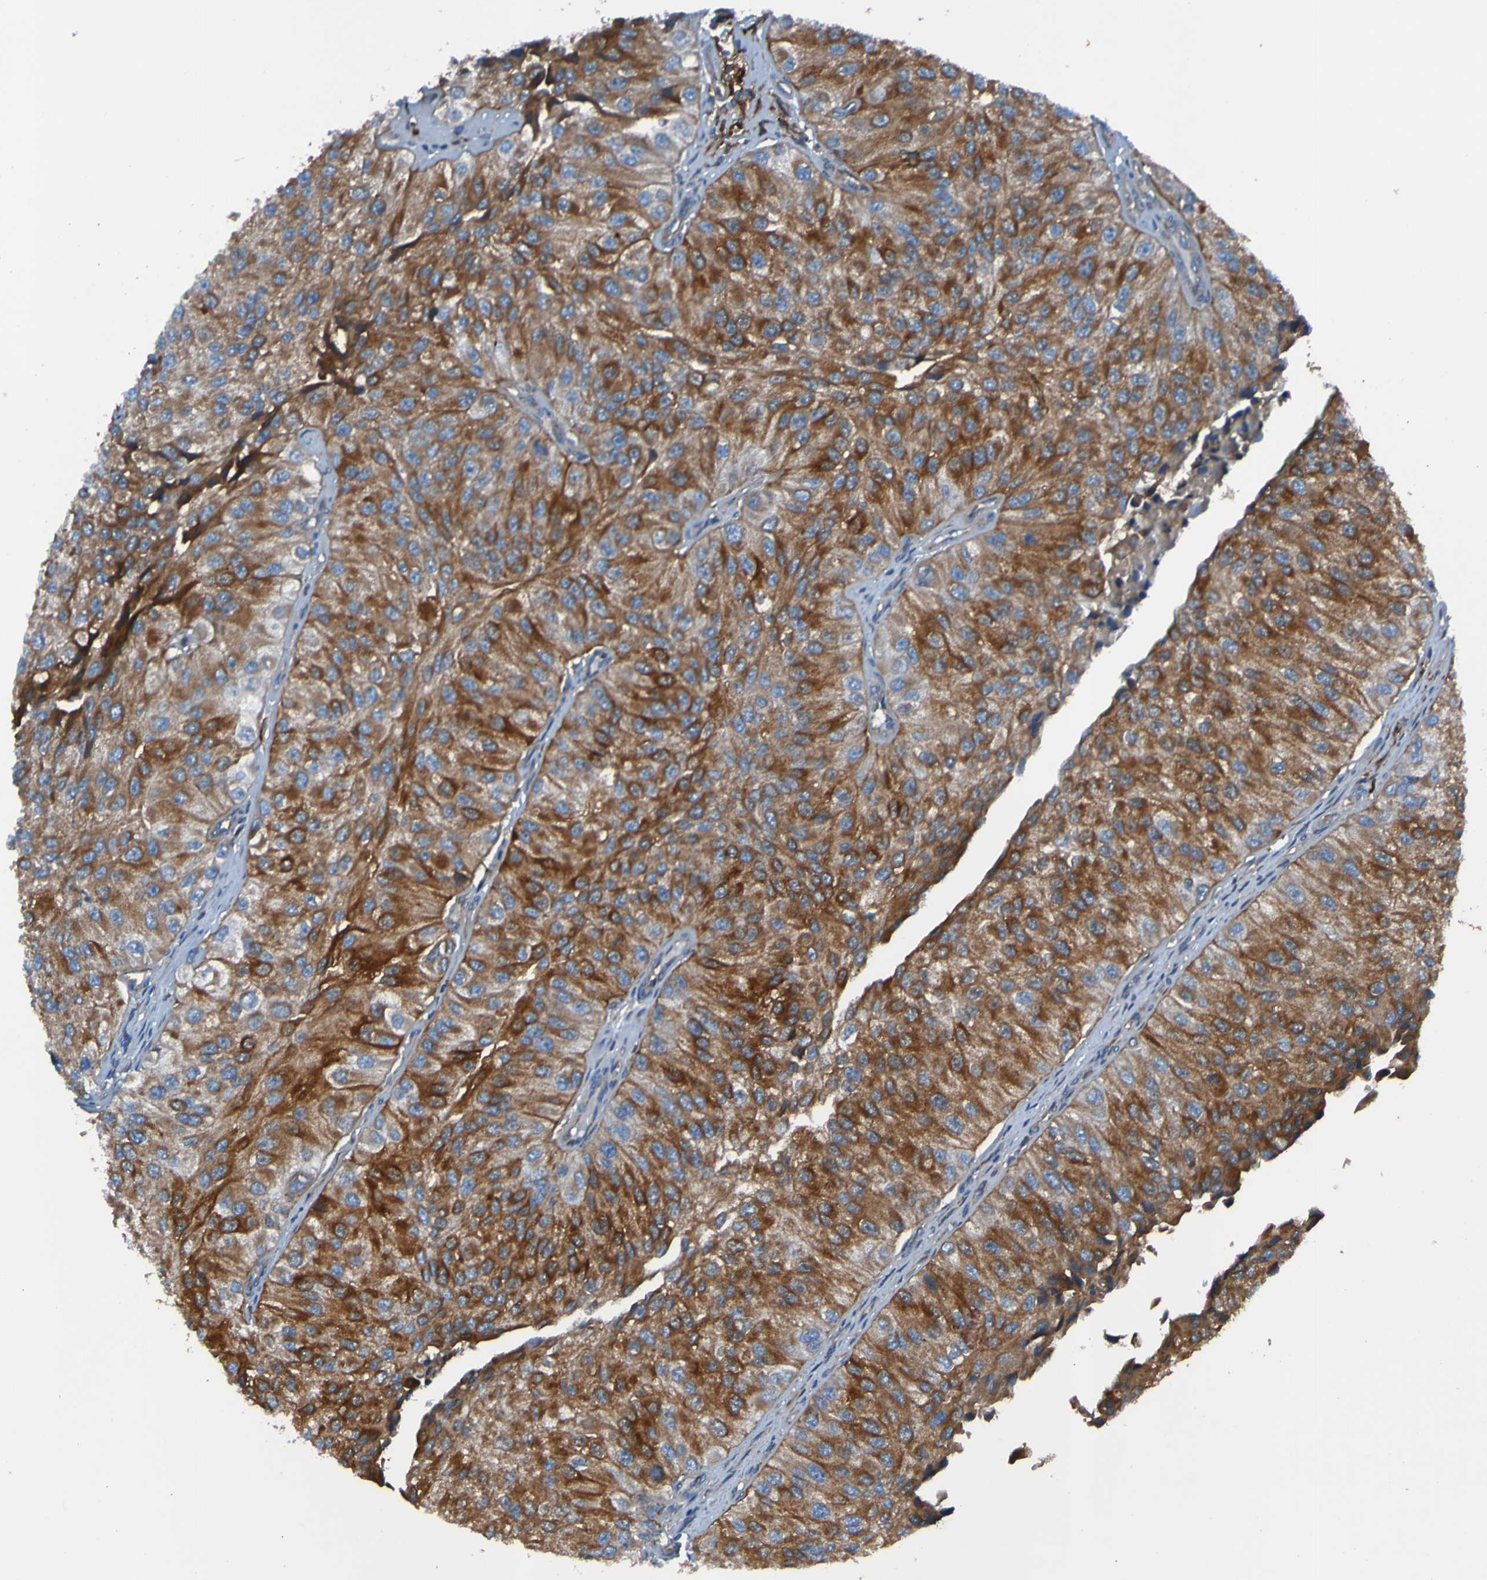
{"staining": {"intensity": "strong", "quantity": ">75%", "location": "cytoplasmic/membranous"}, "tissue": "urothelial cancer", "cell_type": "Tumor cells", "image_type": "cancer", "snomed": [{"axis": "morphology", "description": "Urothelial carcinoma, High grade"}, {"axis": "topography", "description": "Kidney"}, {"axis": "topography", "description": "Urinary bladder"}], "caption": "Tumor cells demonstrate strong cytoplasmic/membranous expression in approximately >75% of cells in urothelial cancer.", "gene": "RAB5B", "patient": {"sex": "male", "age": 77}}